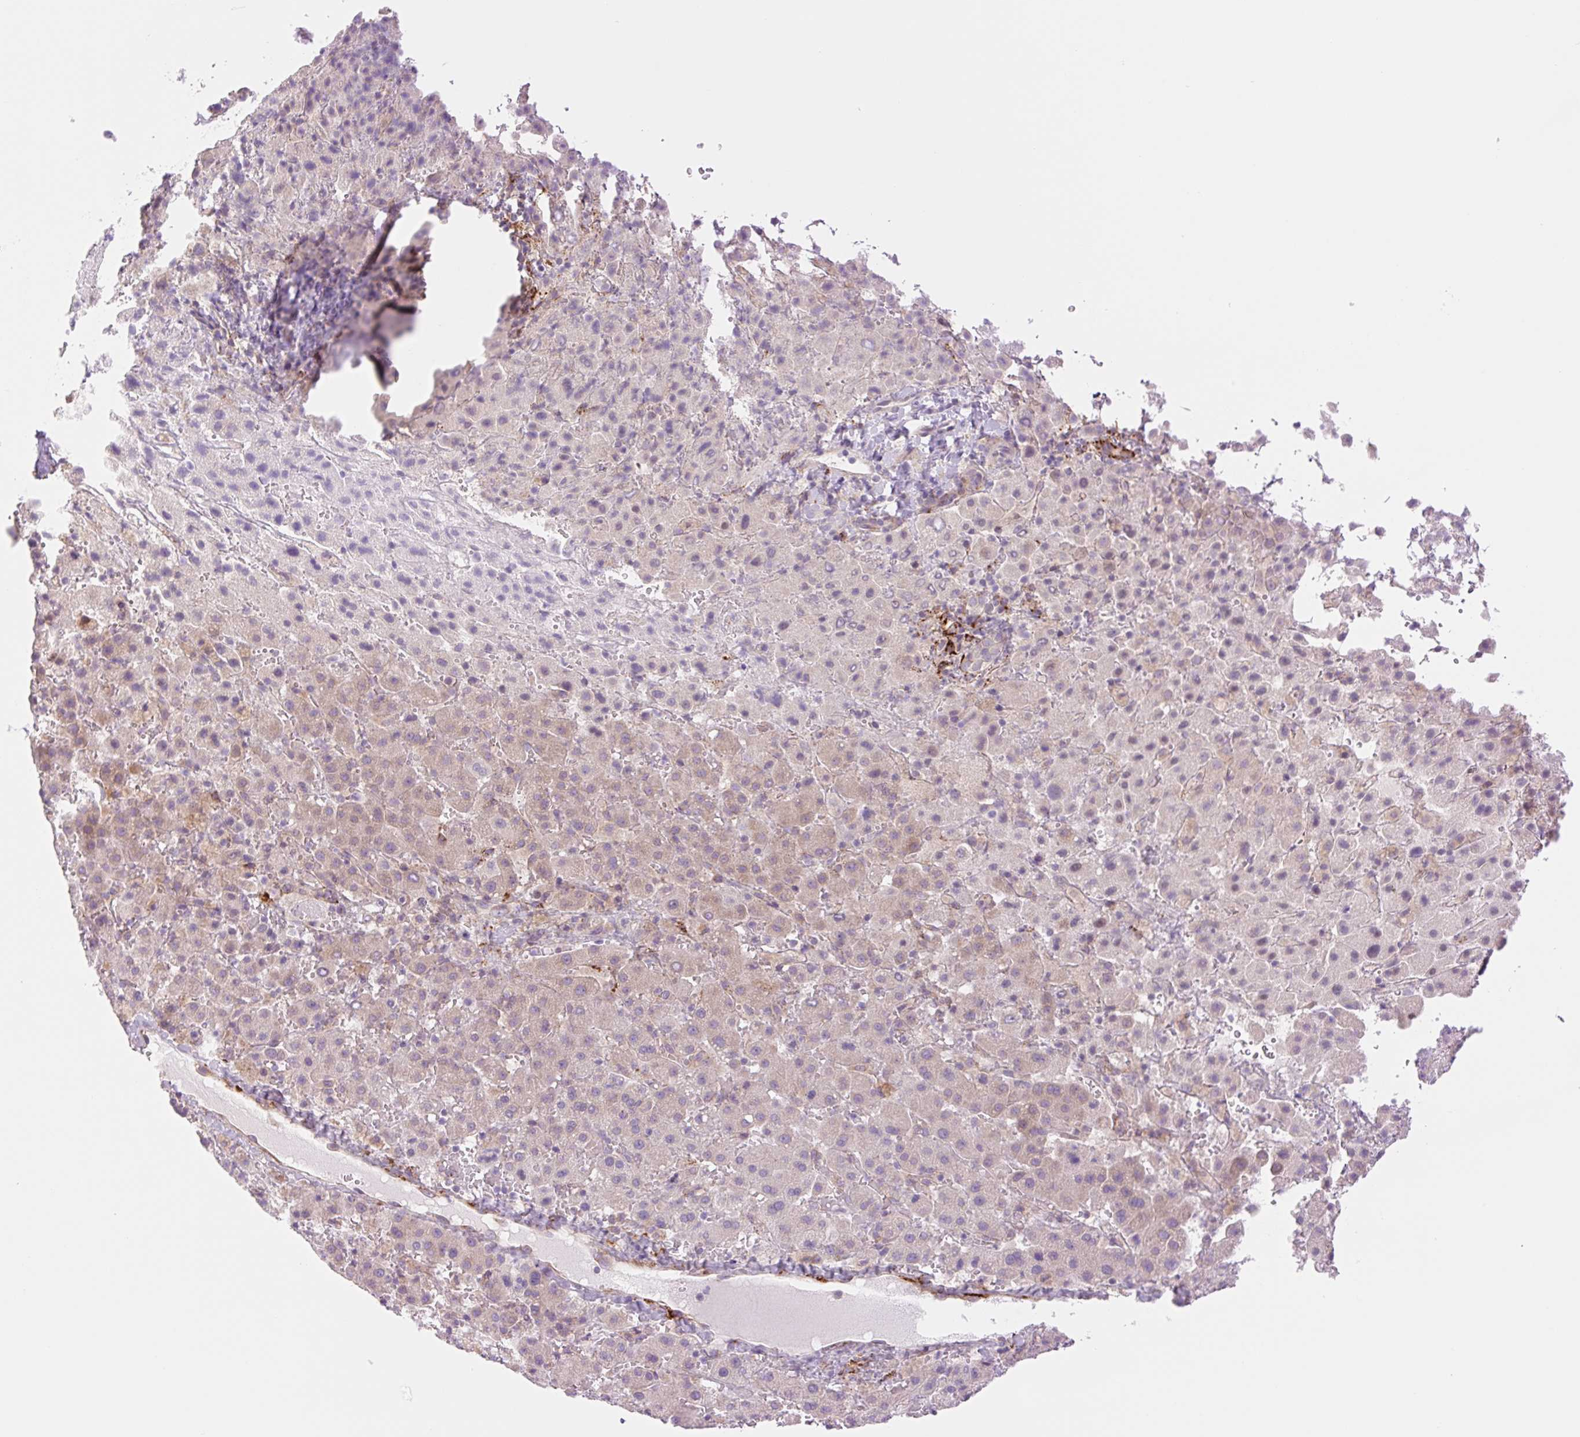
{"staining": {"intensity": "weak", "quantity": "25%-75%", "location": "cytoplasmic/membranous"}, "tissue": "liver cancer", "cell_type": "Tumor cells", "image_type": "cancer", "snomed": [{"axis": "morphology", "description": "Carcinoma, Hepatocellular, NOS"}, {"axis": "topography", "description": "Liver"}], "caption": "This is a micrograph of immunohistochemistry (IHC) staining of liver cancer, which shows weak staining in the cytoplasmic/membranous of tumor cells.", "gene": "COL5A1", "patient": {"sex": "female", "age": 58}}